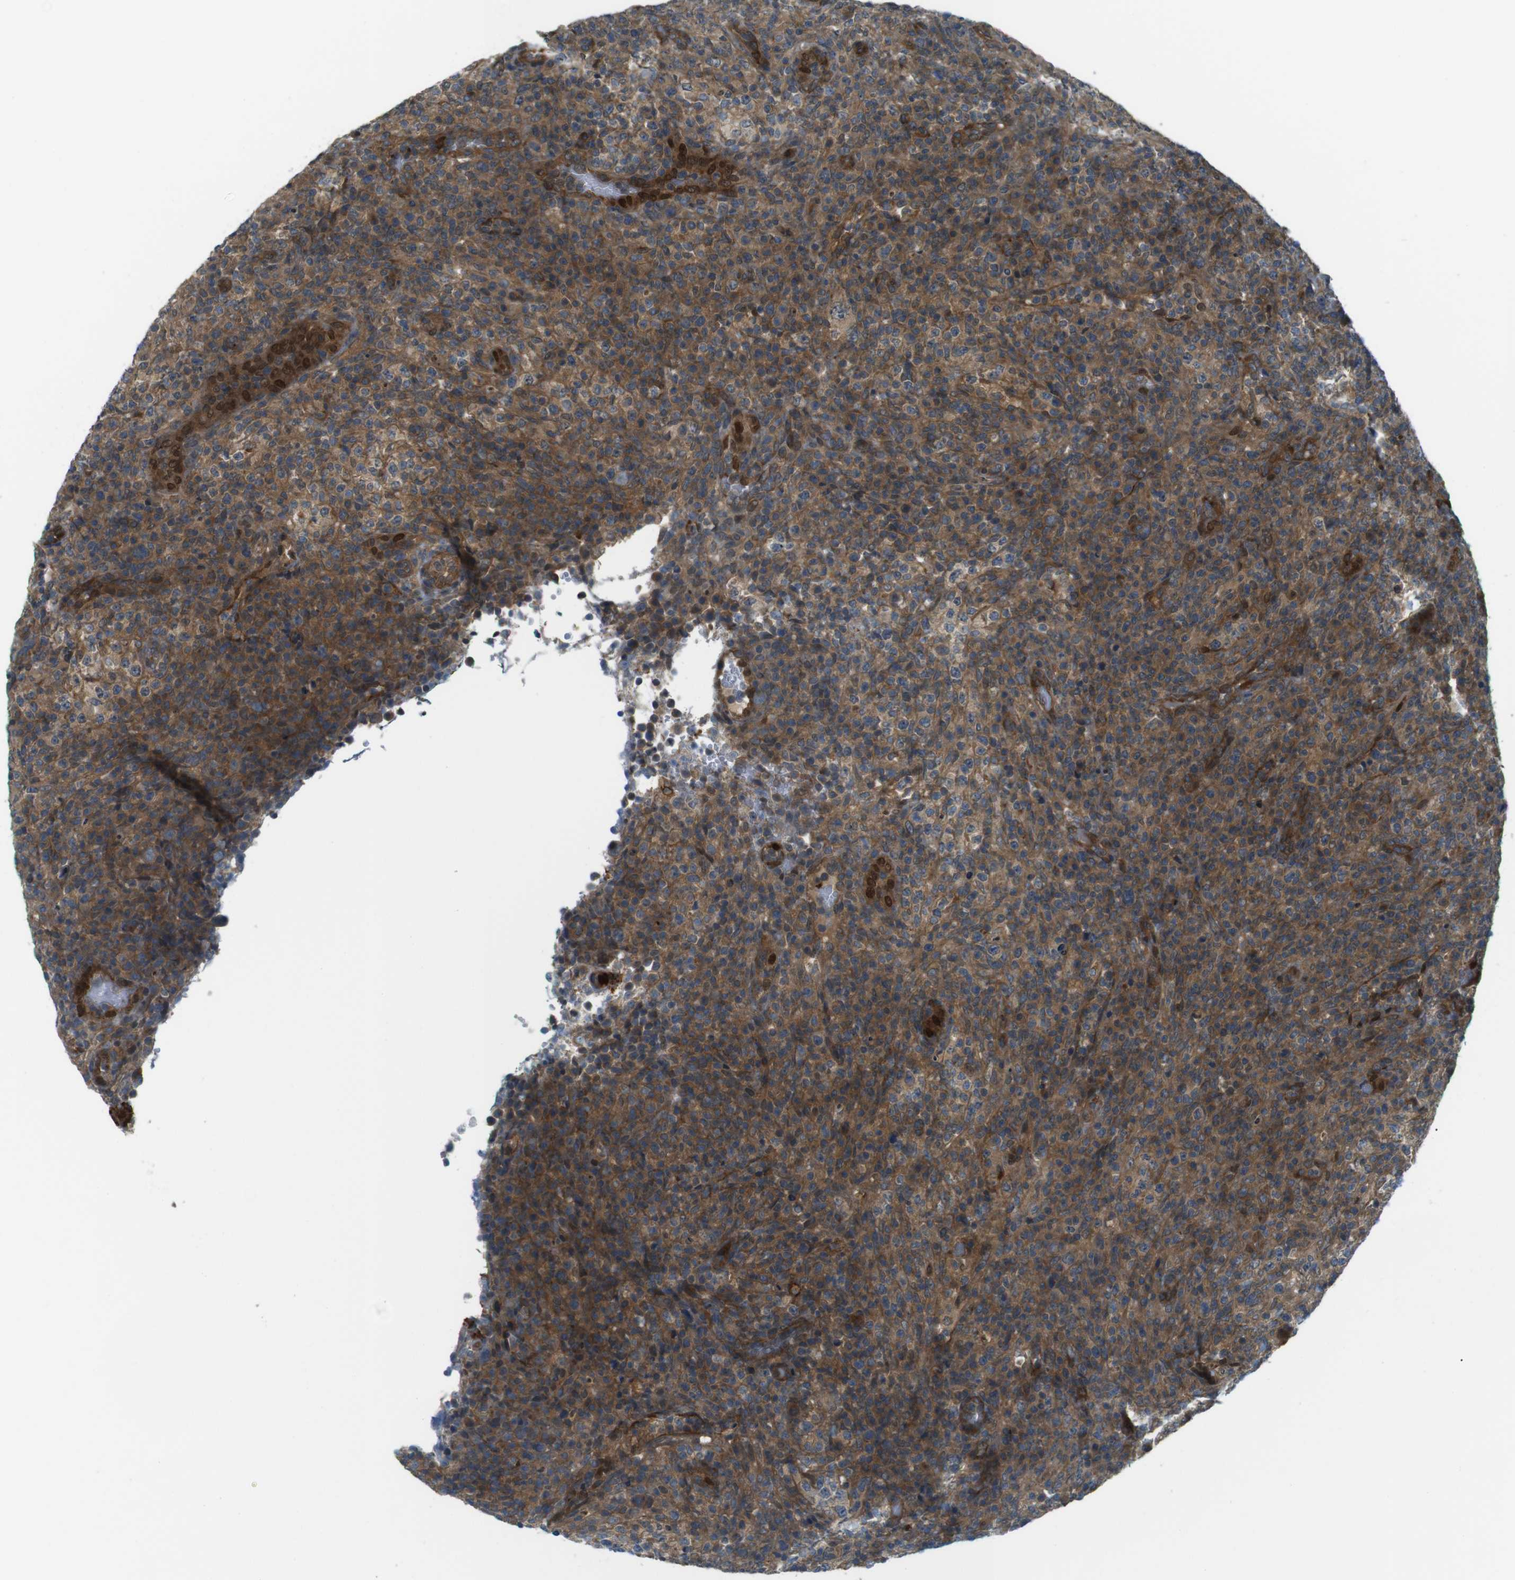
{"staining": {"intensity": "moderate", "quantity": ">75%", "location": "cytoplasmic/membranous"}, "tissue": "lymphoma", "cell_type": "Tumor cells", "image_type": "cancer", "snomed": [{"axis": "morphology", "description": "Malignant lymphoma, non-Hodgkin's type, High grade"}, {"axis": "topography", "description": "Lymph node"}], "caption": "Human lymphoma stained with a brown dye displays moderate cytoplasmic/membranous positive positivity in about >75% of tumor cells.", "gene": "TSC1", "patient": {"sex": "female", "age": 76}}